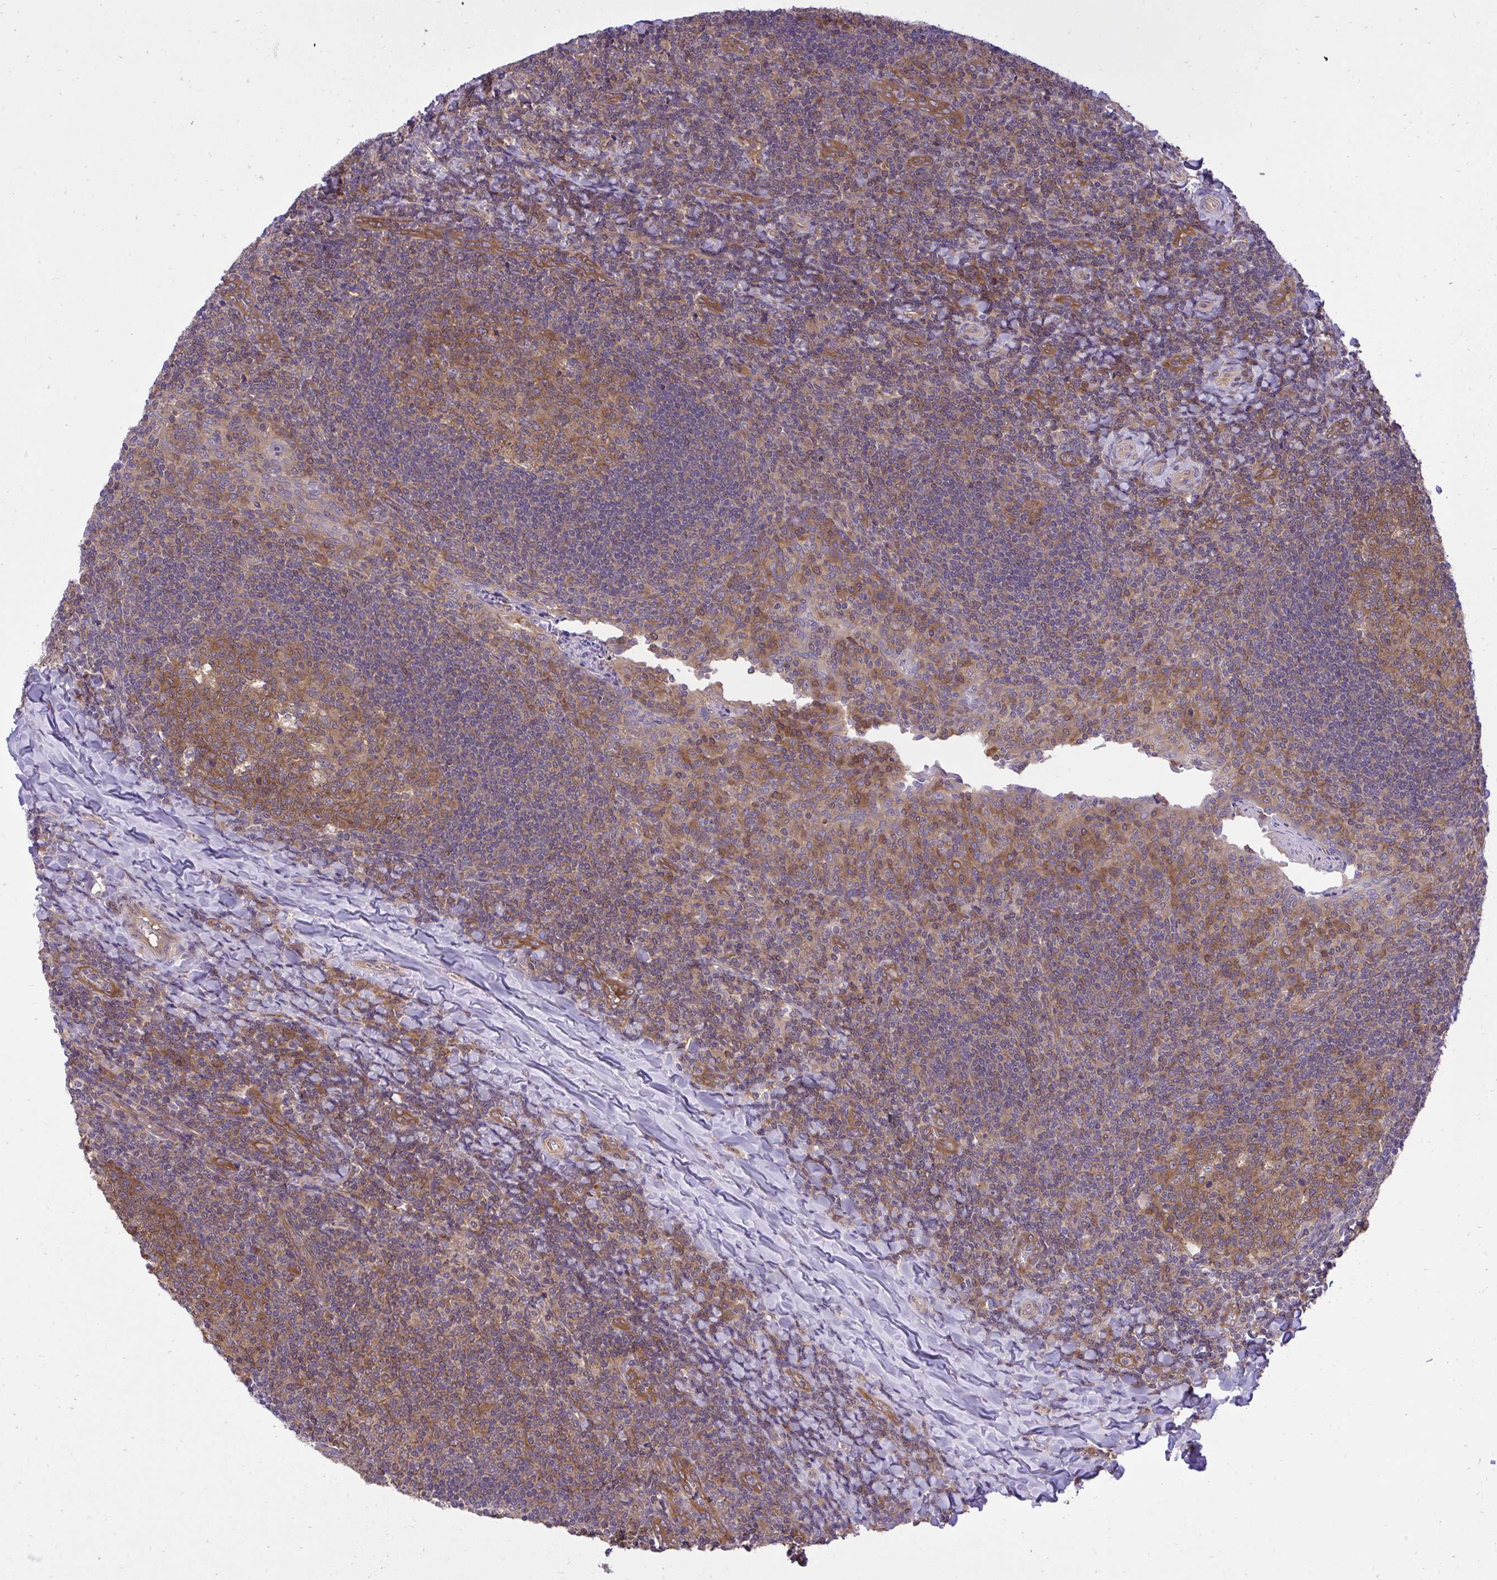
{"staining": {"intensity": "moderate", "quantity": ">75%", "location": "cytoplasmic/membranous"}, "tissue": "tonsil", "cell_type": "Germinal center cells", "image_type": "normal", "snomed": [{"axis": "morphology", "description": "Normal tissue, NOS"}, {"axis": "topography", "description": "Tonsil"}], "caption": "Protein staining of normal tonsil exhibits moderate cytoplasmic/membranous expression in about >75% of germinal center cells.", "gene": "PPP5C", "patient": {"sex": "male", "age": 17}}